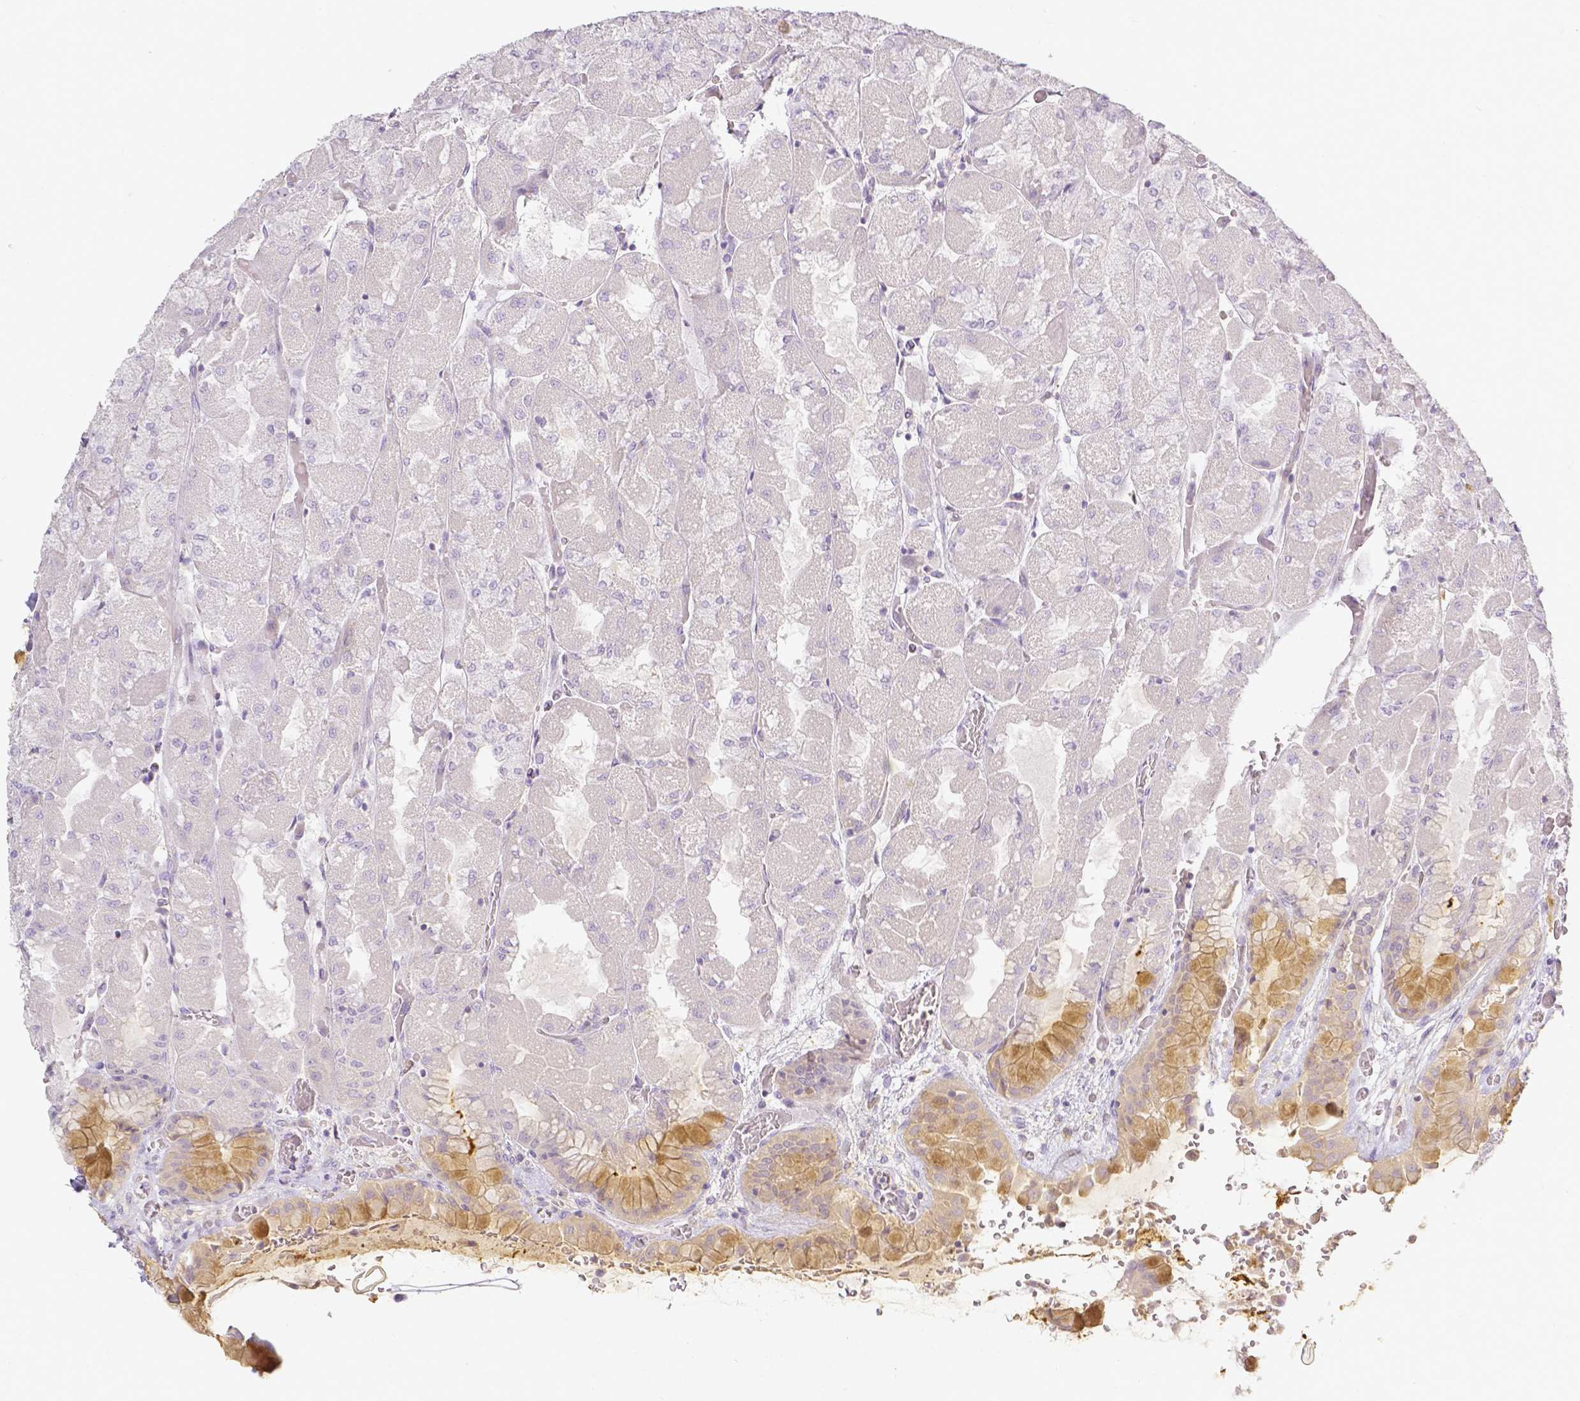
{"staining": {"intensity": "moderate", "quantity": "<25%", "location": "cytoplasmic/membranous"}, "tissue": "stomach", "cell_type": "Glandular cells", "image_type": "normal", "snomed": [{"axis": "morphology", "description": "Normal tissue, NOS"}, {"axis": "topography", "description": "Stomach"}], "caption": "A brown stain shows moderate cytoplasmic/membranous staining of a protein in glandular cells of normal human stomach. (brown staining indicates protein expression, while blue staining denotes nuclei).", "gene": "KCNH1", "patient": {"sex": "female", "age": 61}}